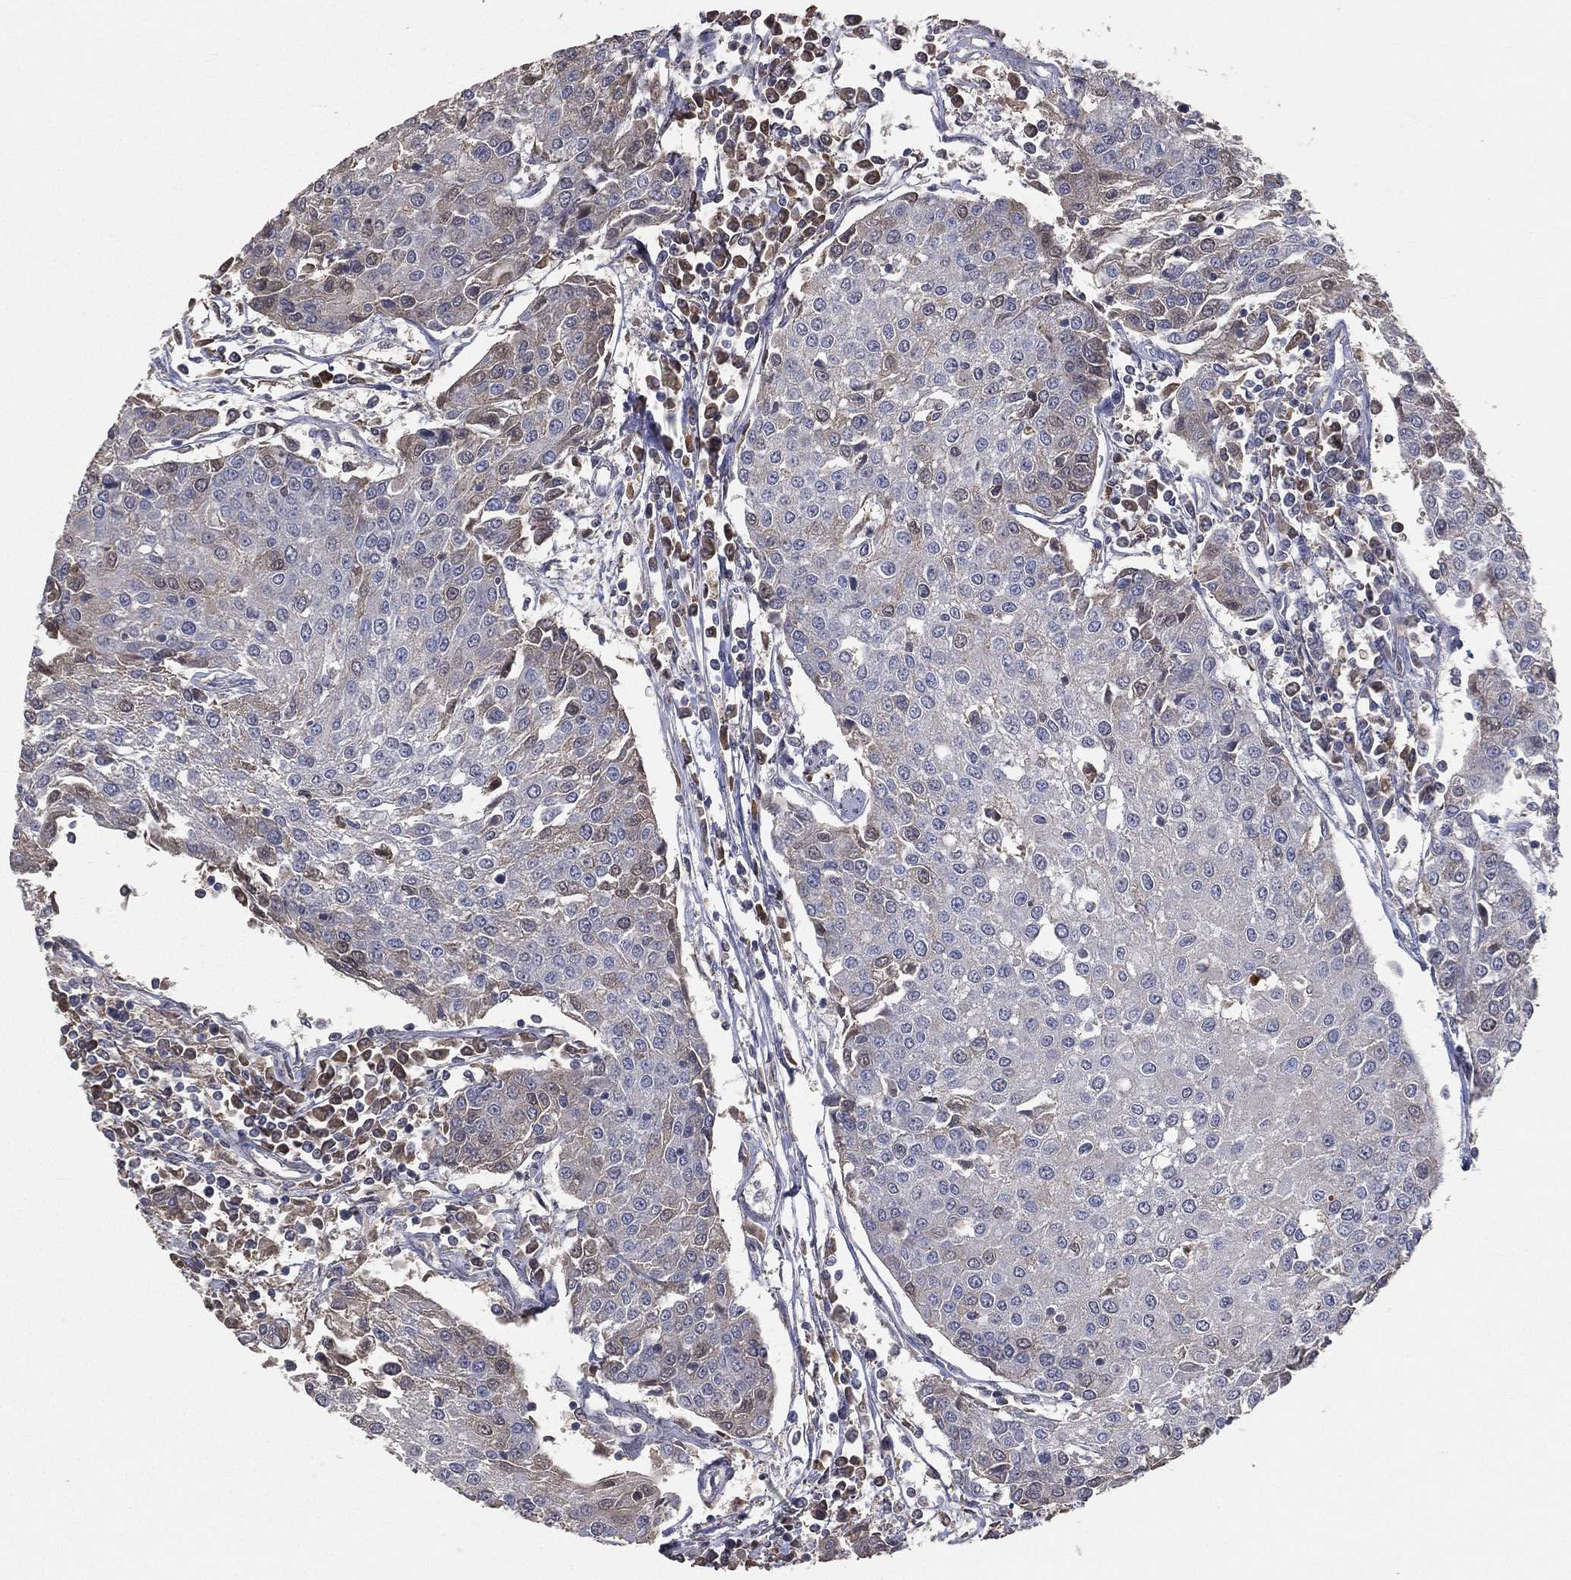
{"staining": {"intensity": "negative", "quantity": "none", "location": "none"}, "tissue": "urothelial cancer", "cell_type": "Tumor cells", "image_type": "cancer", "snomed": [{"axis": "morphology", "description": "Urothelial carcinoma, High grade"}, {"axis": "topography", "description": "Urinary bladder"}], "caption": "Urothelial cancer stained for a protein using immunohistochemistry shows no positivity tumor cells.", "gene": "SNAP25", "patient": {"sex": "female", "age": 85}}